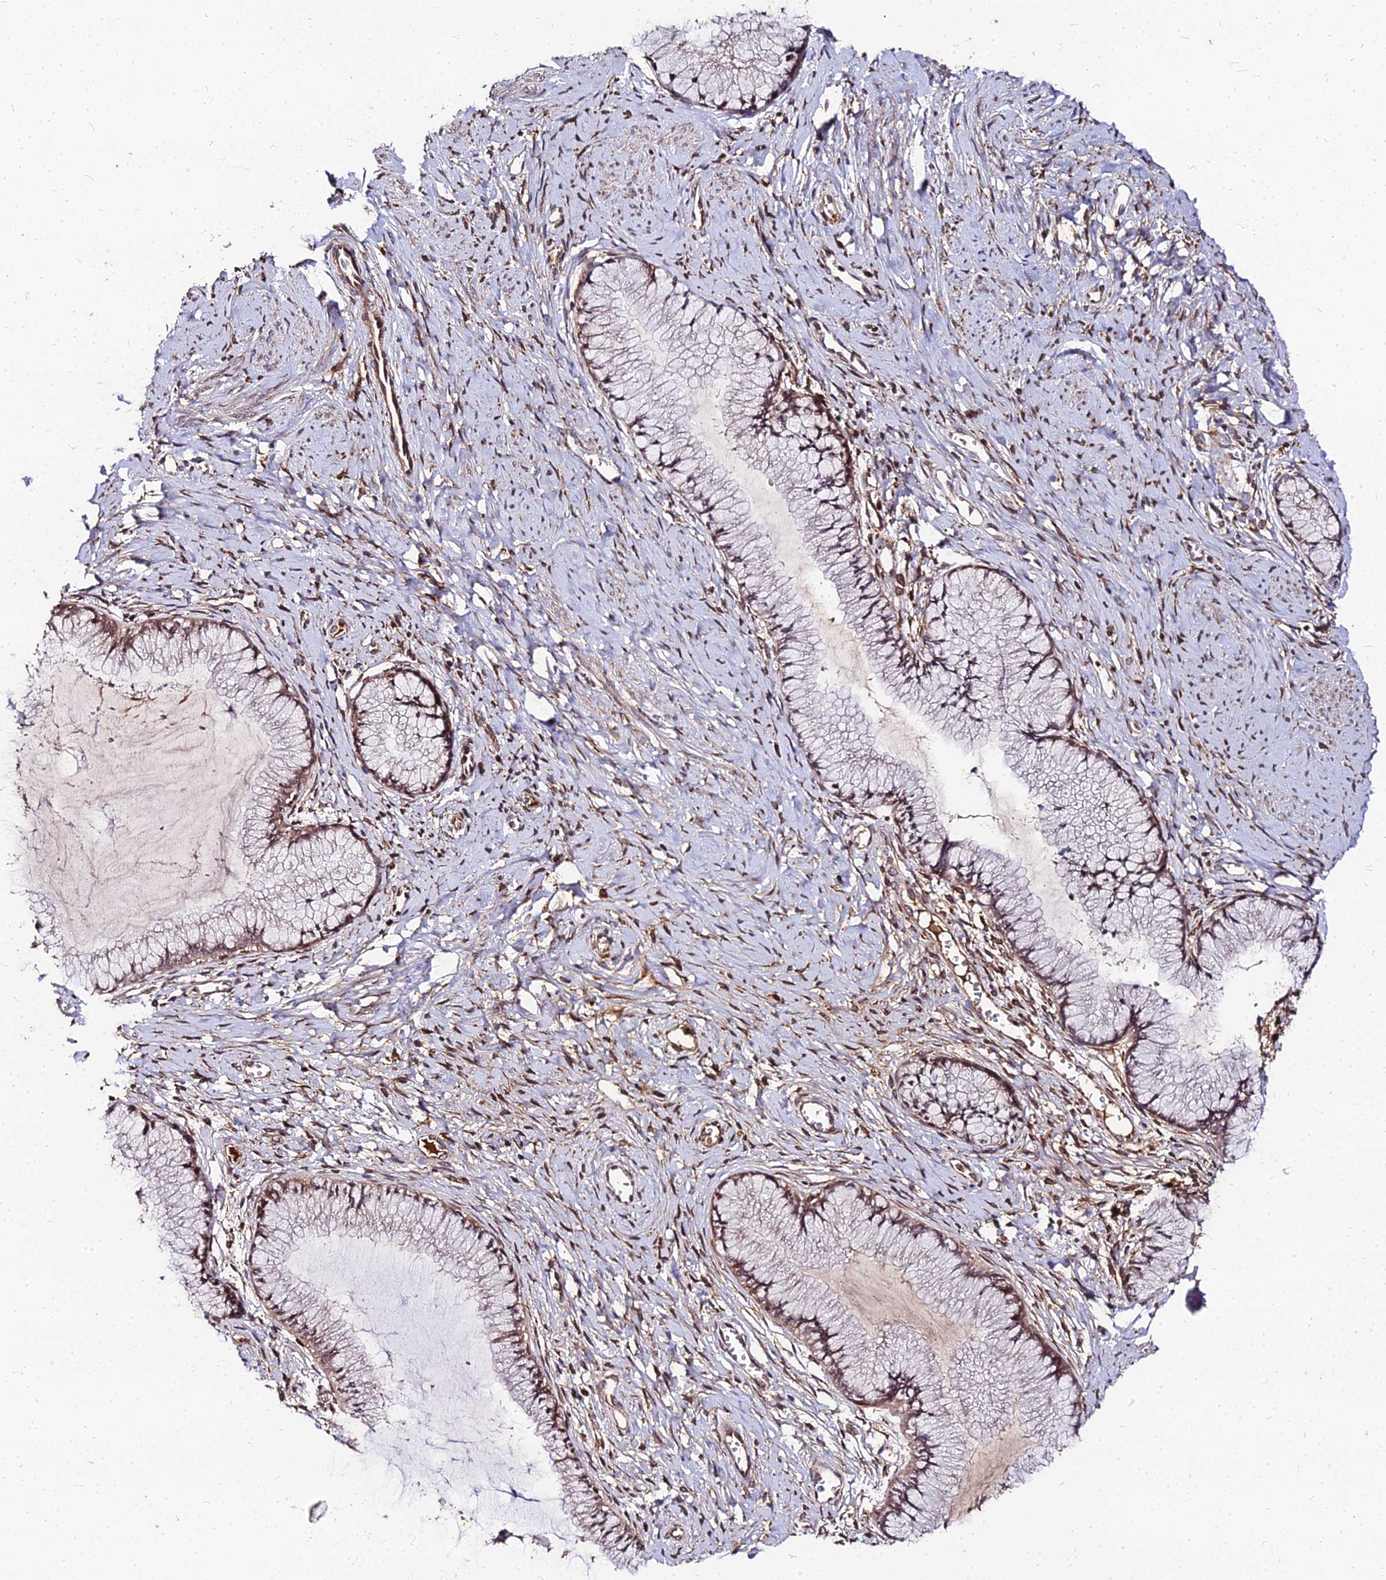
{"staining": {"intensity": "moderate", "quantity": ">75%", "location": "cytoplasmic/membranous"}, "tissue": "cervix", "cell_type": "Squamous epithelial cells", "image_type": "normal", "snomed": [{"axis": "morphology", "description": "Normal tissue, NOS"}, {"axis": "topography", "description": "Cervix"}], "caption": "An IHC histopathology image of unremarkable tissue is shown. Protein staining in brown labels moderate cytoplasmic/membranous positivity in cervix within squamous epithelial cells.", "gene": "PDE4D", "patient": {"sex": "female", "age": 42}}